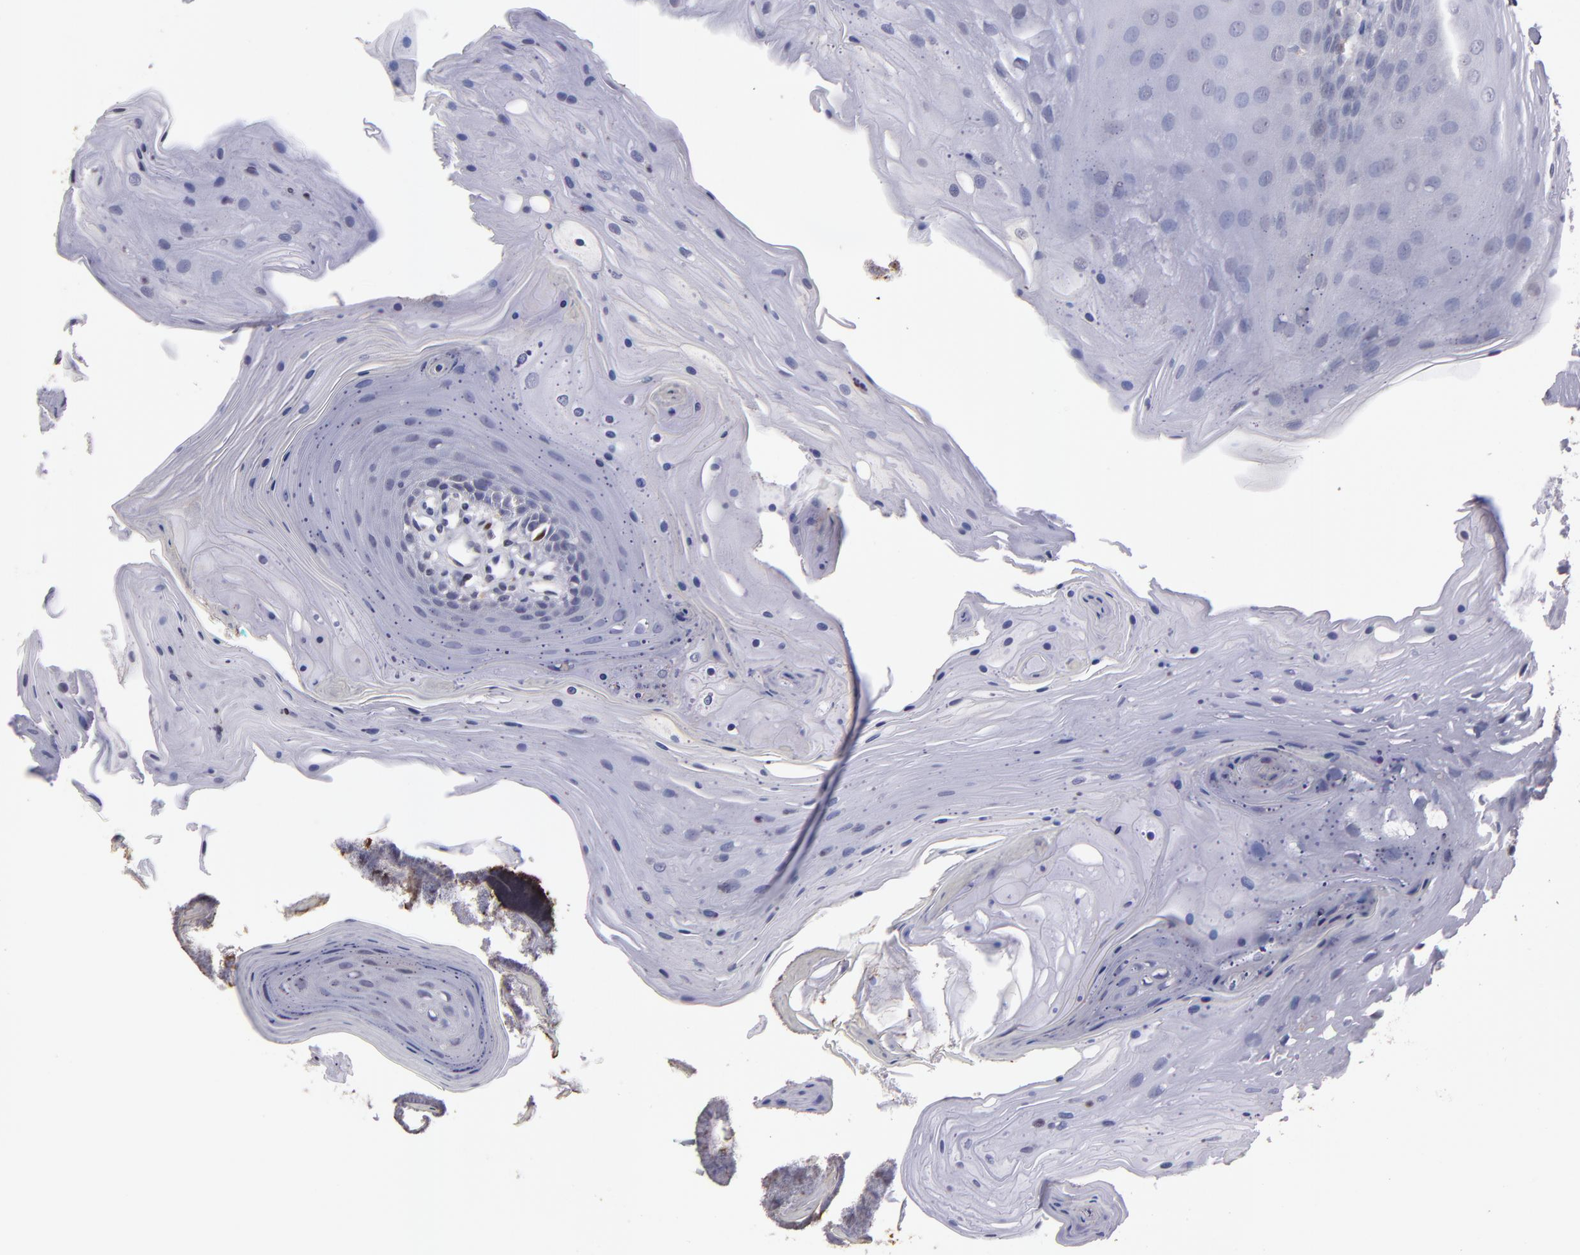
{"staining": {"intensity": "negative", "quantity": "none", "location": "none"}, "tissue": "oral mucosa", "cell_type": "Squamous epithelial cells", "image_type": "normal", "snomed": [{"axis": "morphology", "description": "Normal tissue, NOS"}, {"axis": "topography", "description": "Oral tissue"}], "caption": "IHC image of normal oral mucosa: oral mucosa stained with DAB reveals no significant protein positivity in squamous epithelial cells.", "gene": "SOX10", "patient": {"sex": "male", "age": 62}}